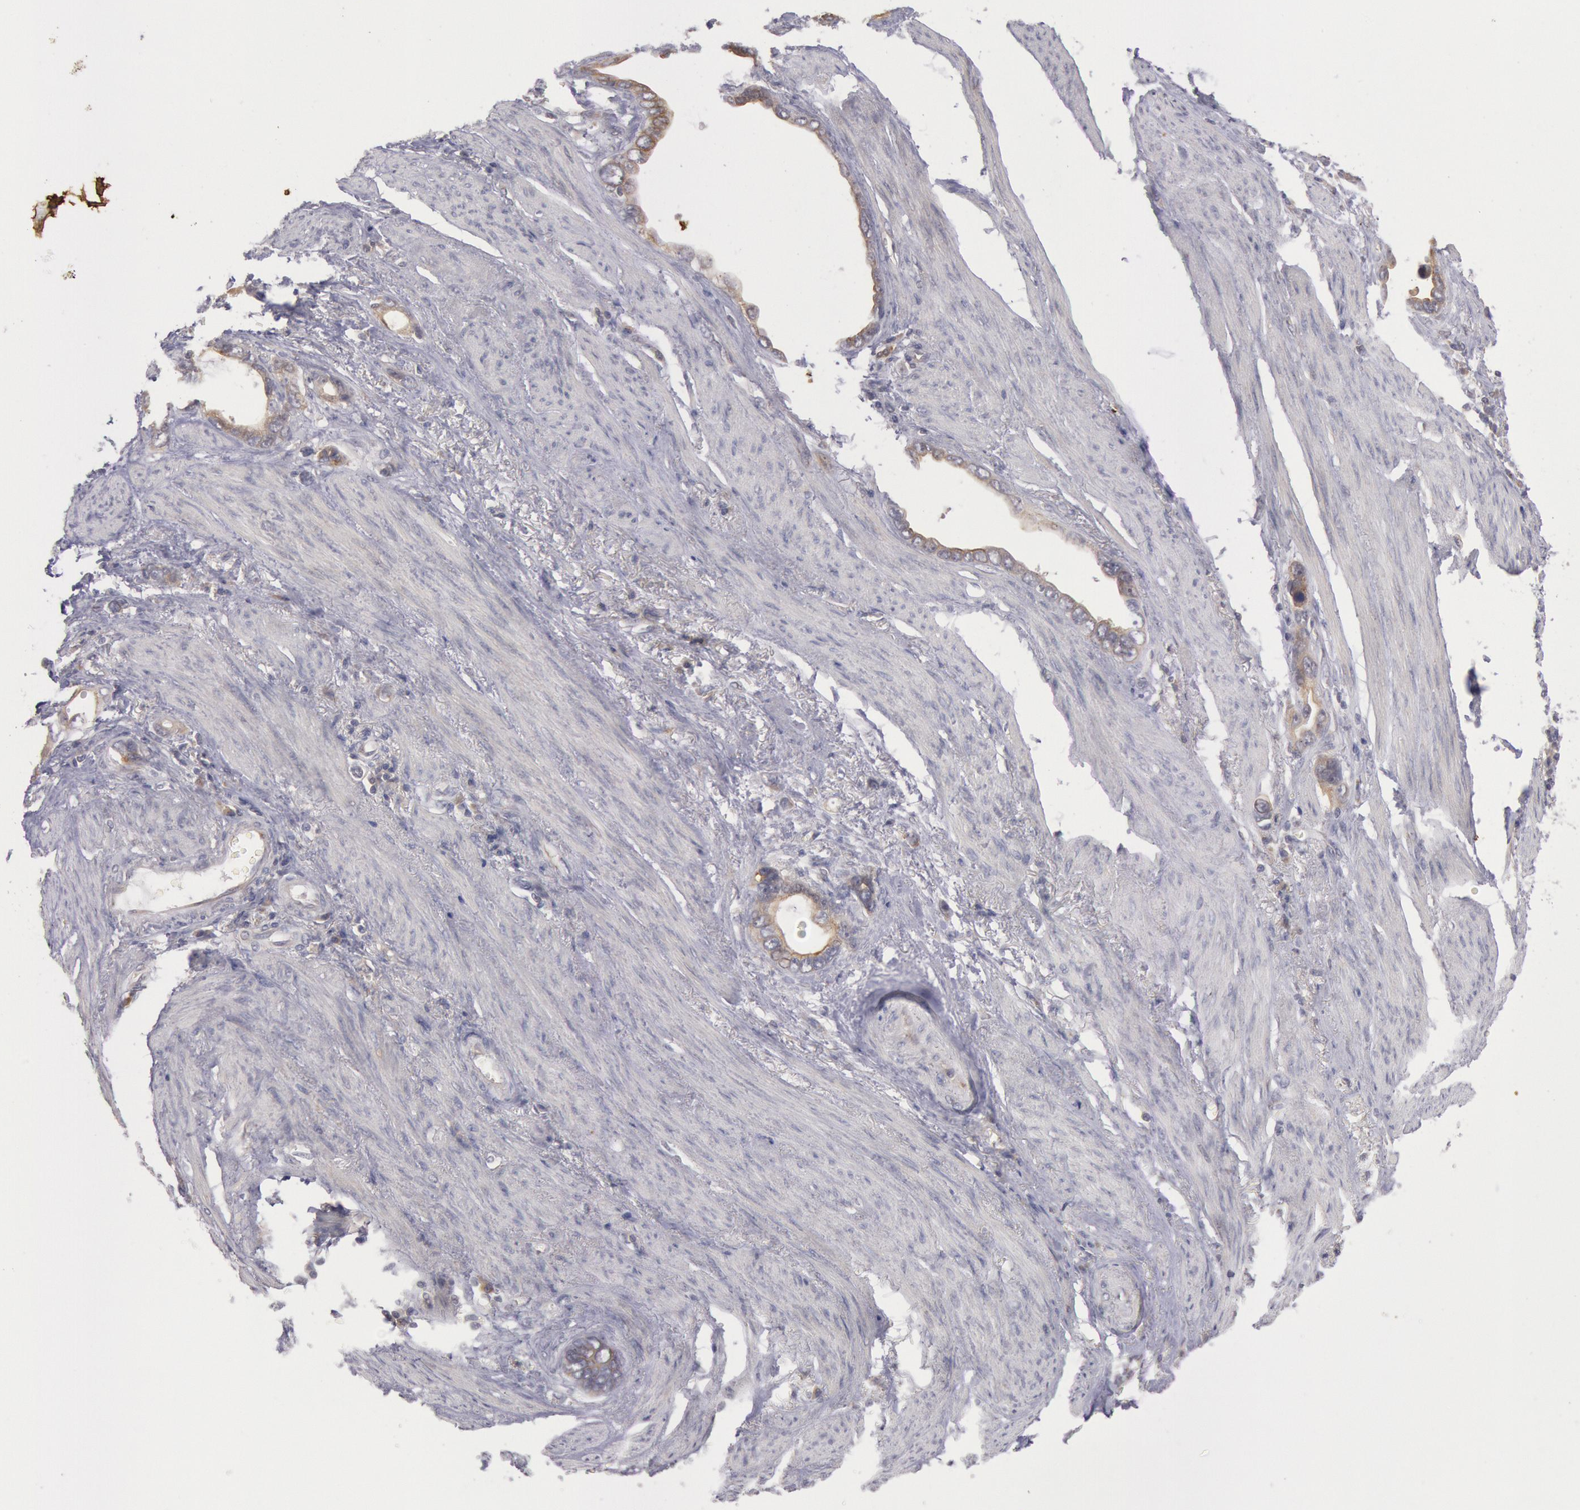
{"staining": {"intensity": "moderate", "quantity": "25%-75%", "location": "cytoplasmic/membranous"}, "tissue": "stomach cancer", "cell_type": "Tumor cells", "image_type": "cancer", "snomed": [{"axis": "morphology", "description": "Adenocarcinoma, NOS"}, {"axis": "topography", "description": "Stomach"}], "caption": "Immunohistochemical staining of stomach cancer (adenocarcinoma) exhibits medium levels of moderate cytoplasmic/membranous protein staining in about 25%-75% of tumor cells. The staining was performed using DAB (3,3'-diaminobenzidine), with brown indicating positive protein expression. Nuclei are stained blue with hematoxylin.", "gene": "PLA2G6", "patient": {"sex": "male", "age": 78}}